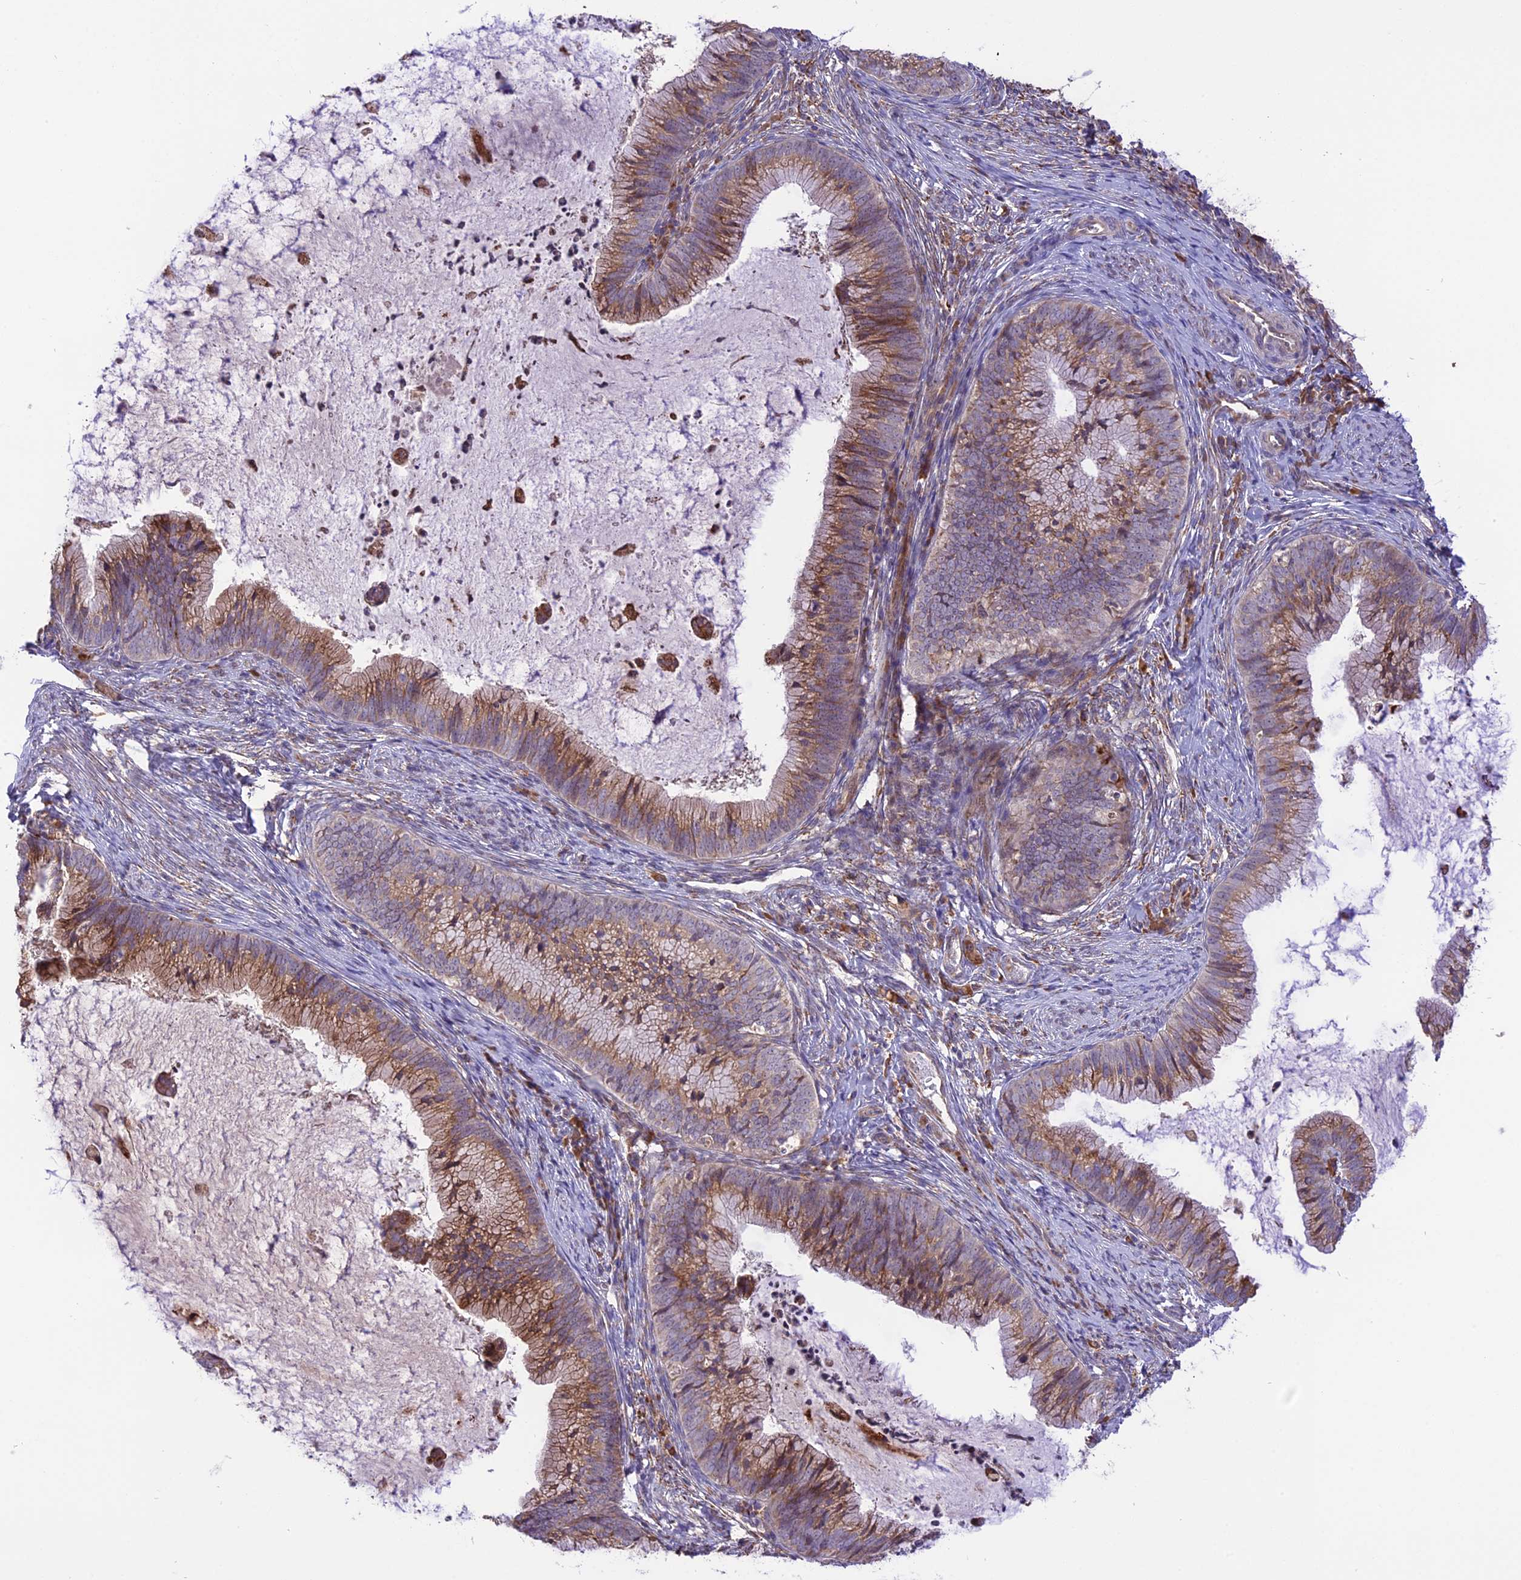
{"staining": {"intensity": "moderate", "quantity": ">75%", "location": "cytoplasmic/membranous"}, "tissue": "cervical cancer", "cell_type": "Tumor cells", "image_type": "cancer", "snomed": [{"axis": "morphology", "description": "Adenocarcinoma, NOS"}, {"axis": "topography", "description": "Cervix"}], "caption": "Immunohistochemistry of cervical adenocarcinoma shows medium levels of moderate cytoplasmic/membranous expression in about >75% of tumor cells. The protein of interest is stained brown, and the nuclei are stained in blue (DAB (3,3'-diaminobenzidine) IHC with brightfield microscopy, high magnification).", "gene": "ARMCX6", "patient": {"sex": "female", "age": 36}}